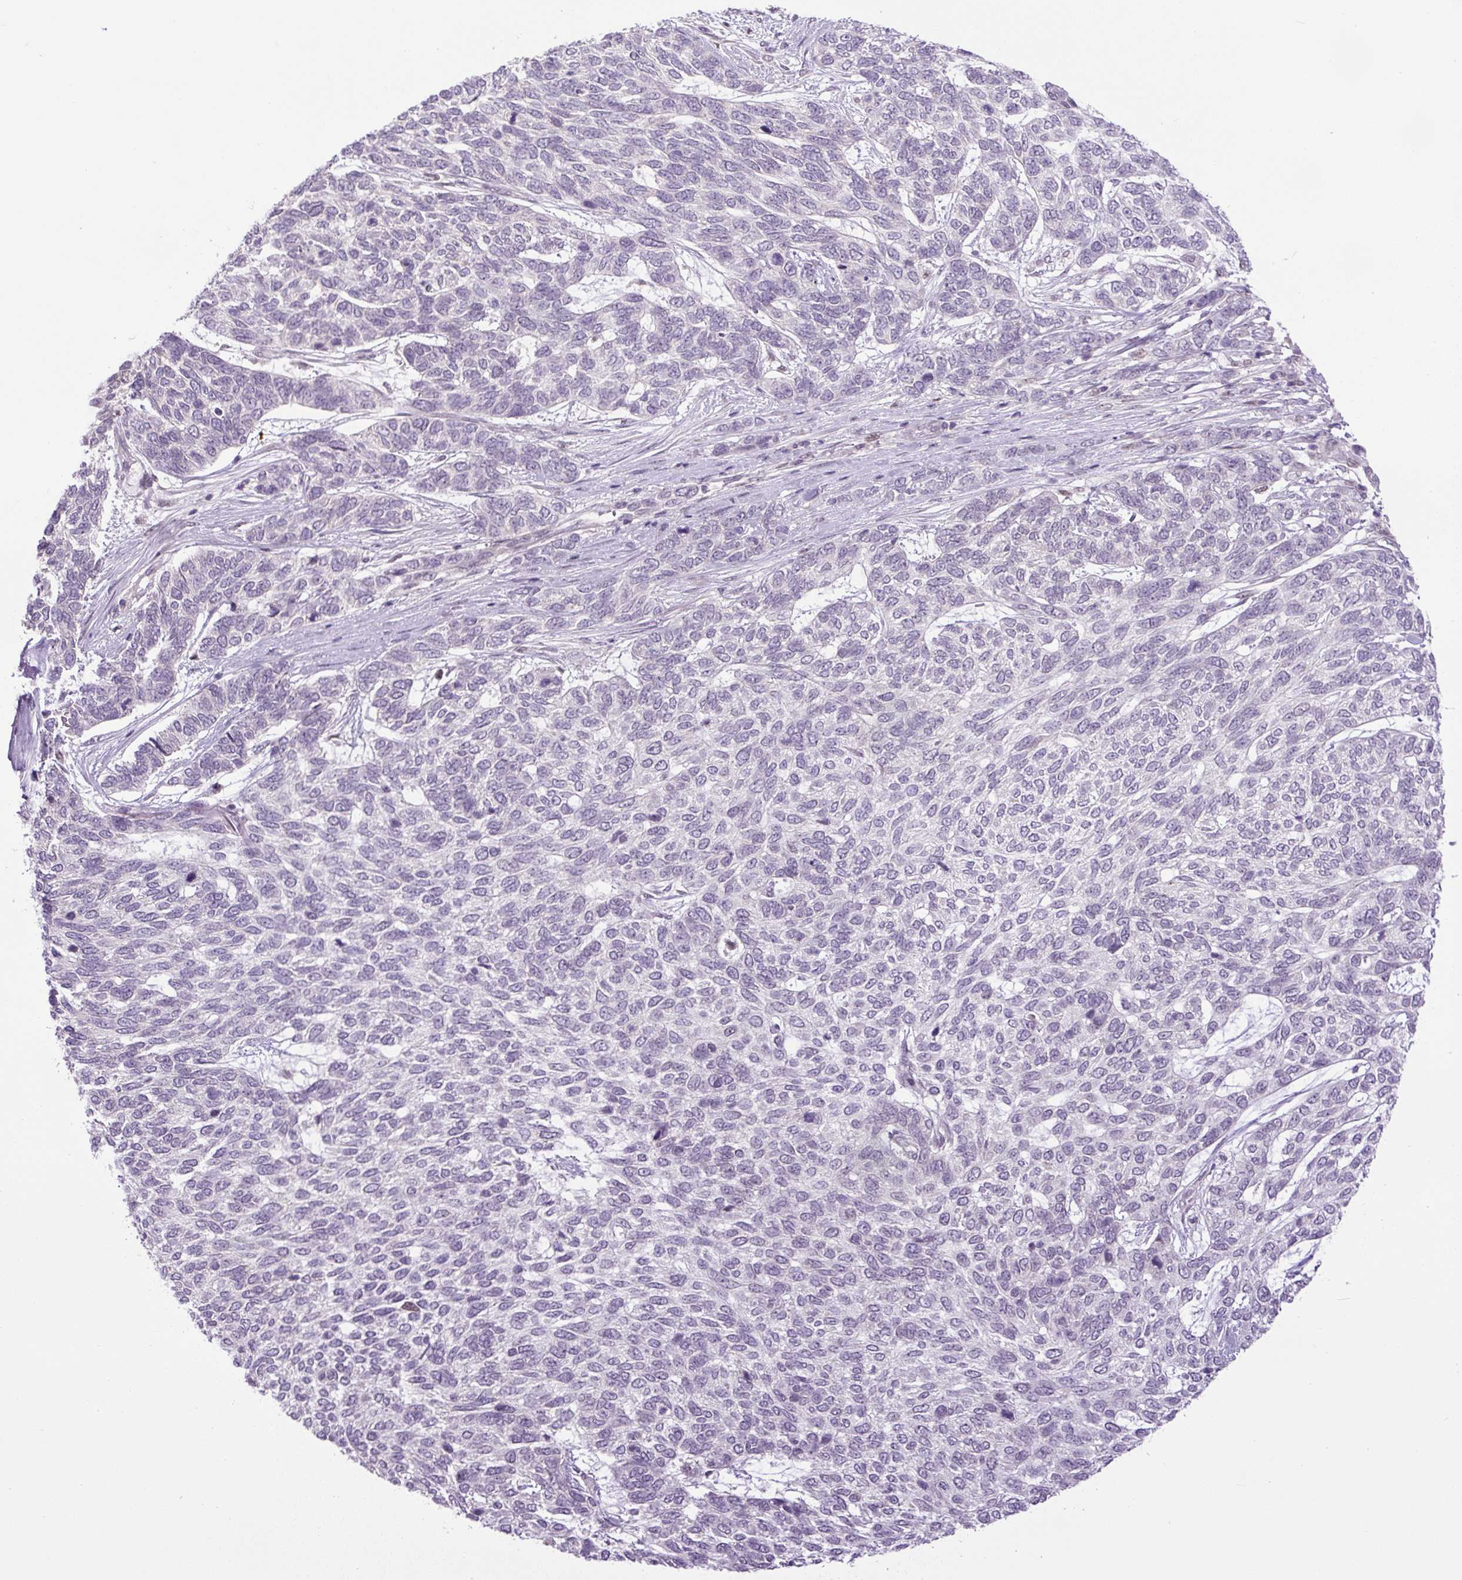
{"staining": {"intensity": "negative", "quantity": "none", "location": "none"}, "tissue": "skin cancer", "cell_type": "Tumor cells", "image_type": "cancer", "snomed": [{"axis": "morphology", "description": "Basal cell carcinoma"}, {"axis": "topography", "description": "Skin"}], "caption": "This is an IHC photomicrograph of human basal cell carcinoma (skin). There is no expression in tumor cells.", "gene": "KPNA1", "patient": {"sex": "female", "age": 65}}